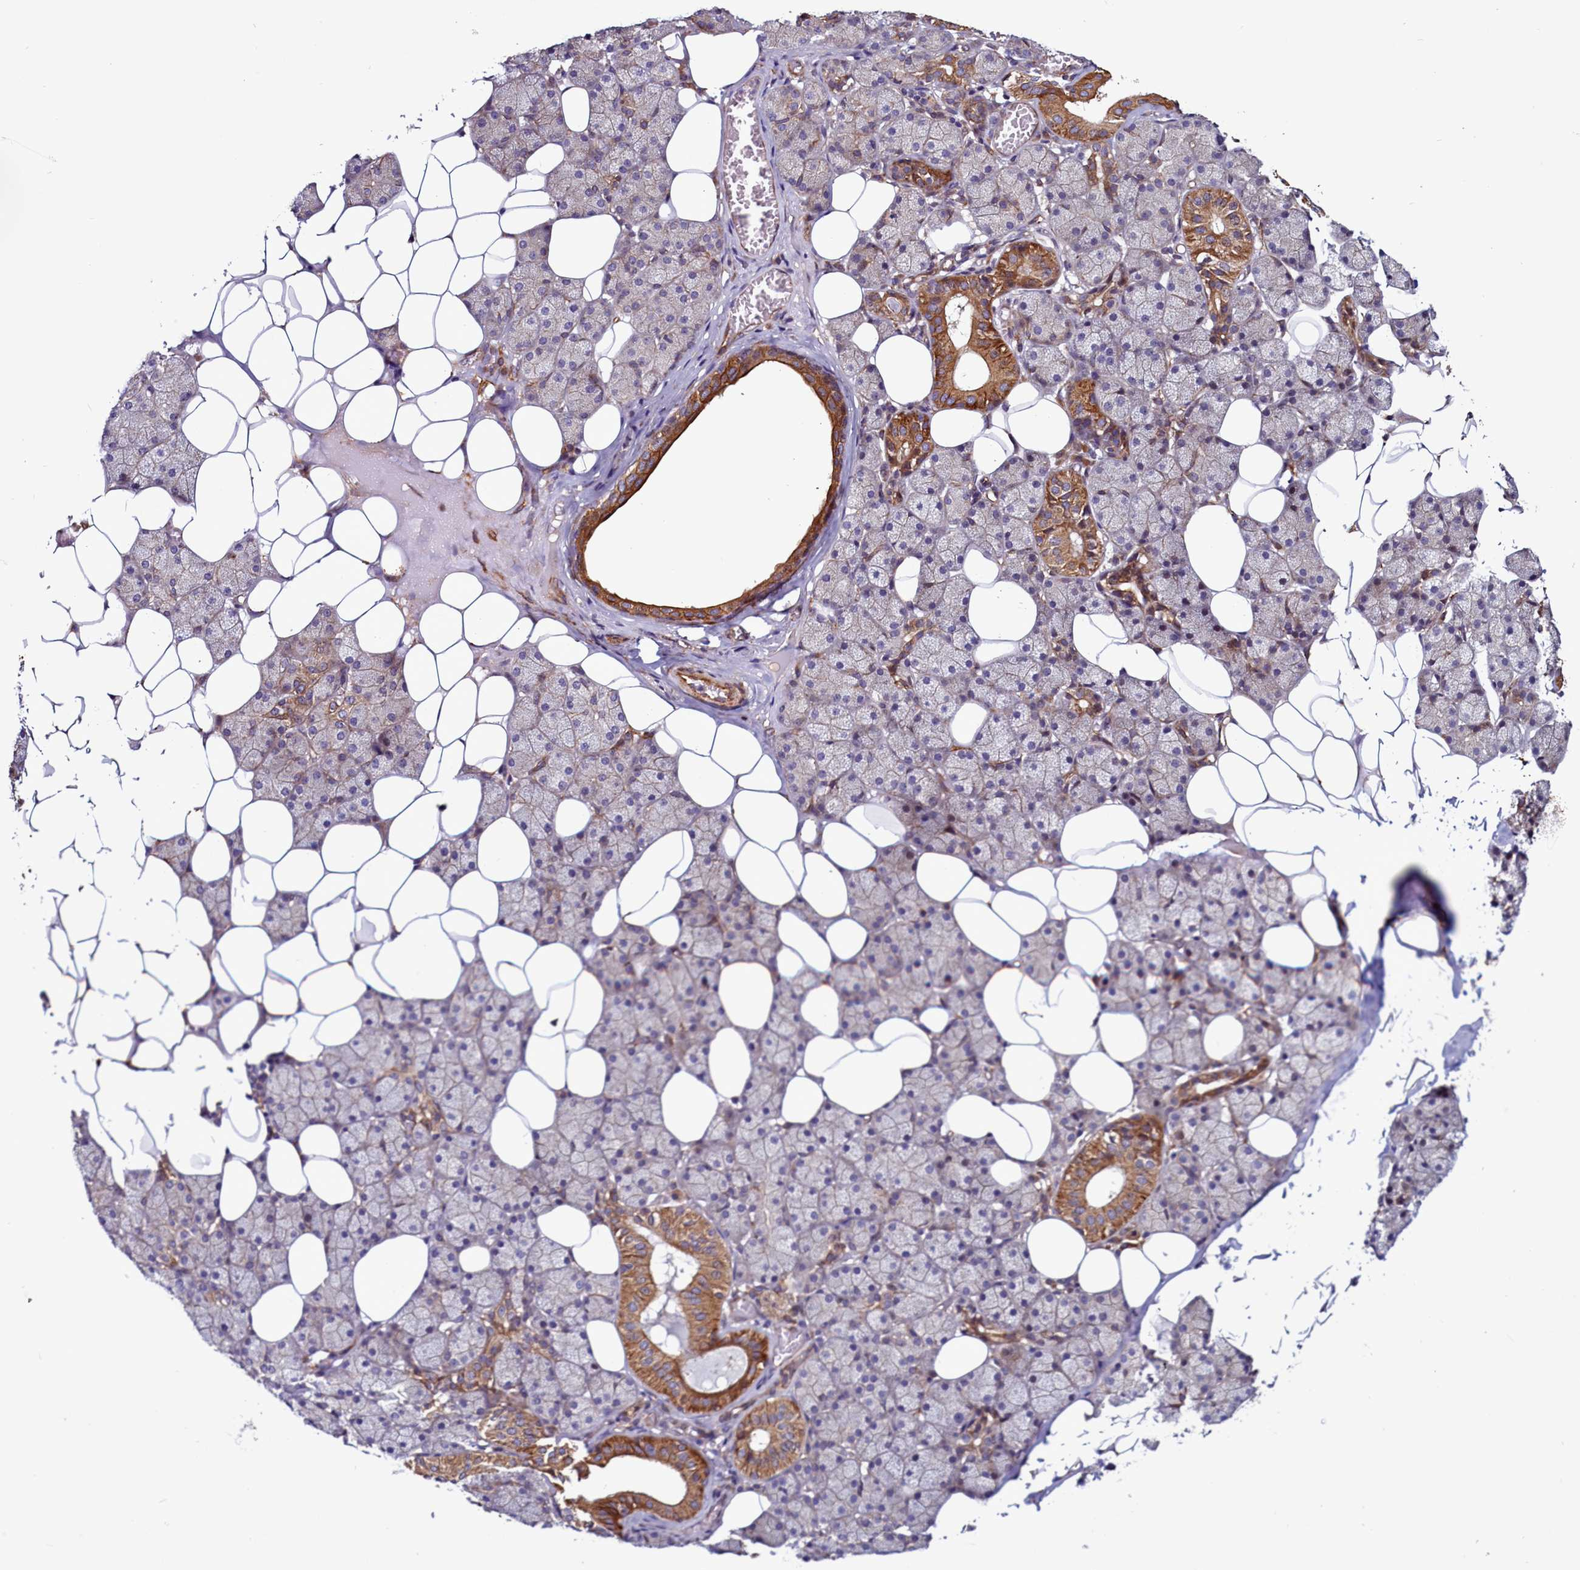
{"staining": {"intensity": "strong", "quantity": "<25%", "location": "cytoplasmic/membranous"}, "tissue": "salivary gland", "cell_type": "Glandular cells", "image_type": "normal", "snomed": [{"axis": "morphology", "description": "Normal tissue, NOS"}, {"axis": "topography", "description": "Salivary gland"}], "caption": "Immunohistochemical staining of unremarkable salivary gland displays medium levels of strong cytoplasmic/membranous positivity in about <25% of glandular cells. (DAB IHC with brightfield microscopy, high magnification).", "gene": "MCRIP1", "patient": {"sex": "female", "age": 33}}